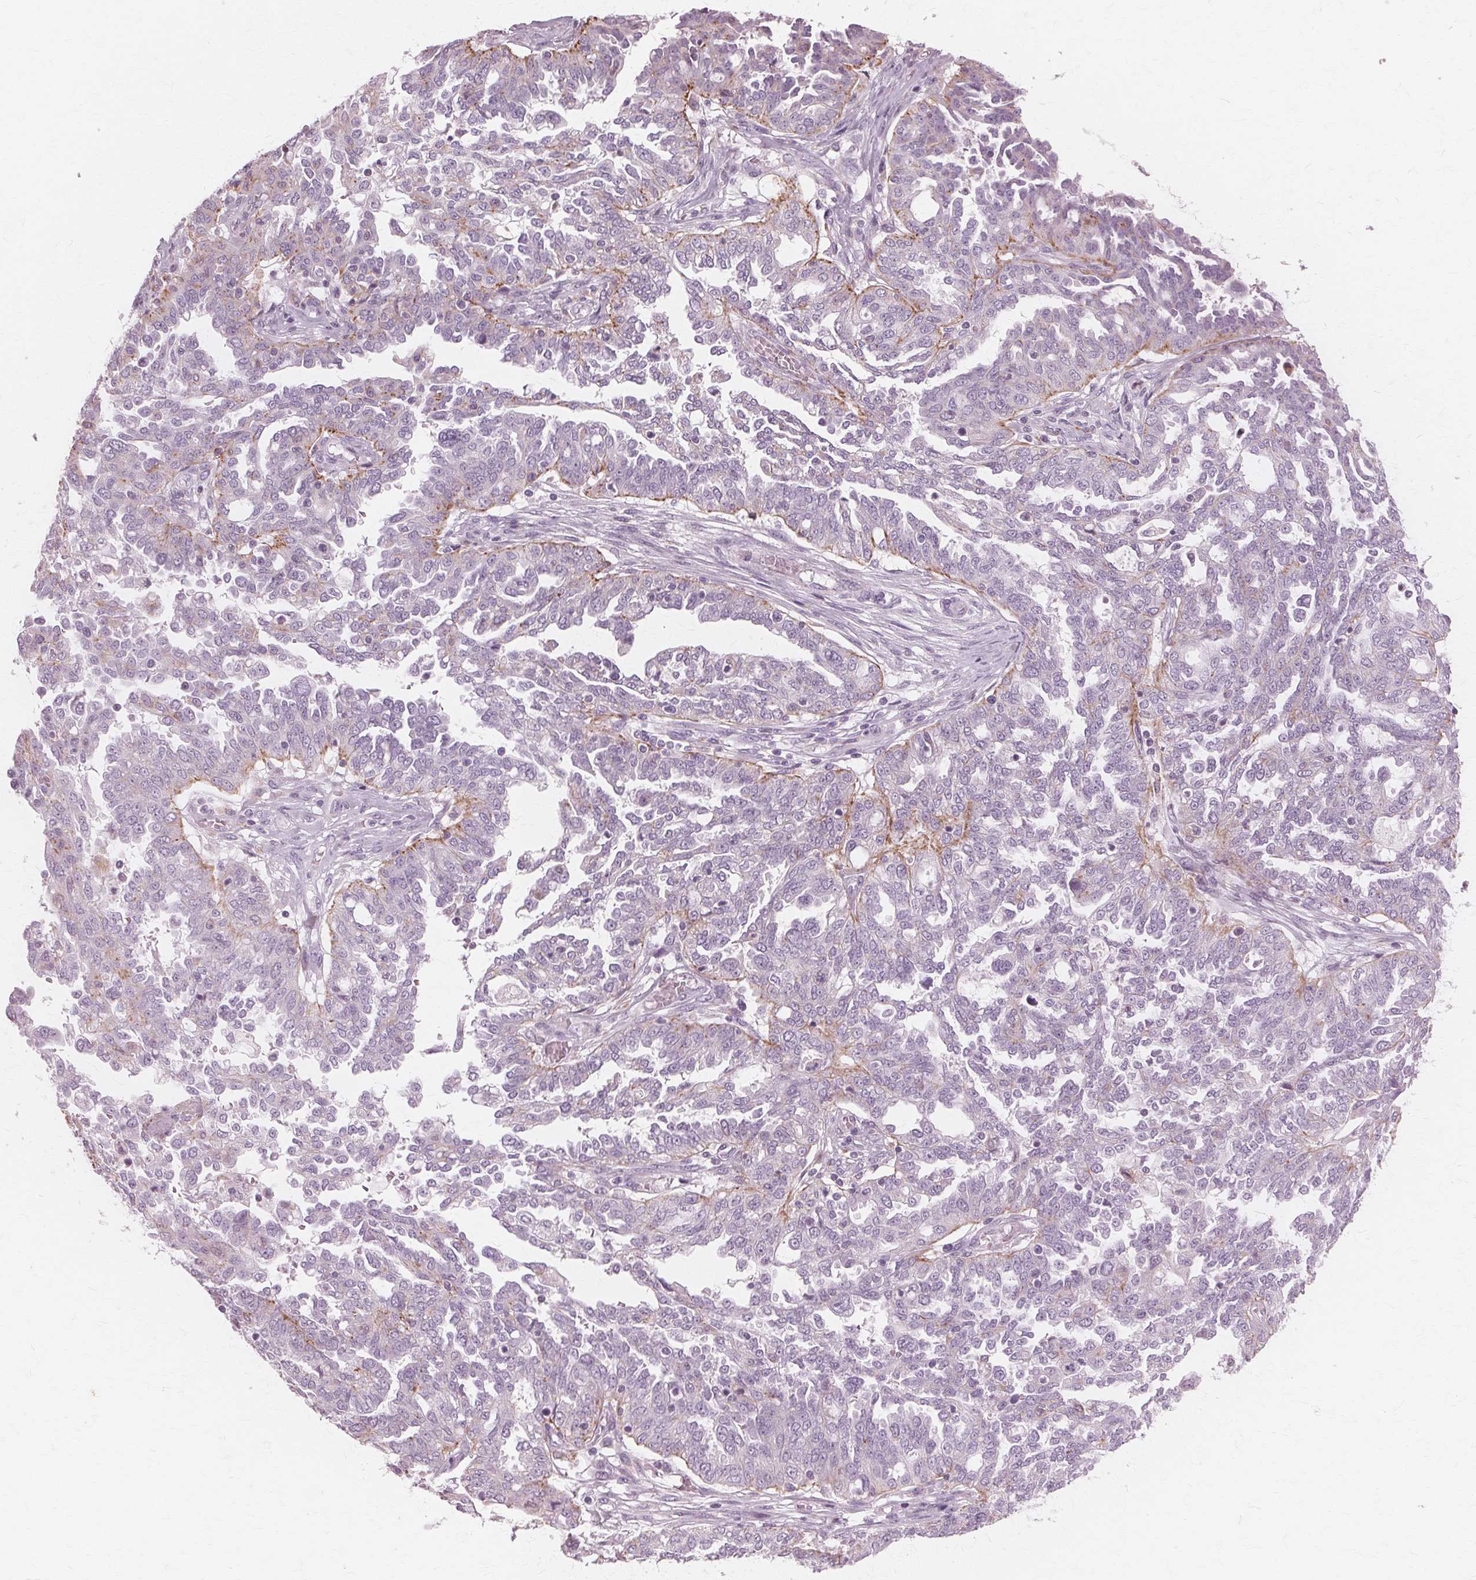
{"staining": {"intensity": "negative", "quantity": "none", "location": "none"}, "tissue": "ovarian cancer", "cell_type": "Tumor cells", "image_type": "cancer", "snomed": [{"axis": "morphology", "description": "Cystadenocarcinoma, serous, NOS"}, {"axis": "topography", "description": "Ovary"}], "caption": "A micrograph of human ovarian cancer (serous cystadenocarcinoma) is negative for staining in tumor cells.", "gene": "DNASE2", "patient": {"sex": "female", "age": 67}}